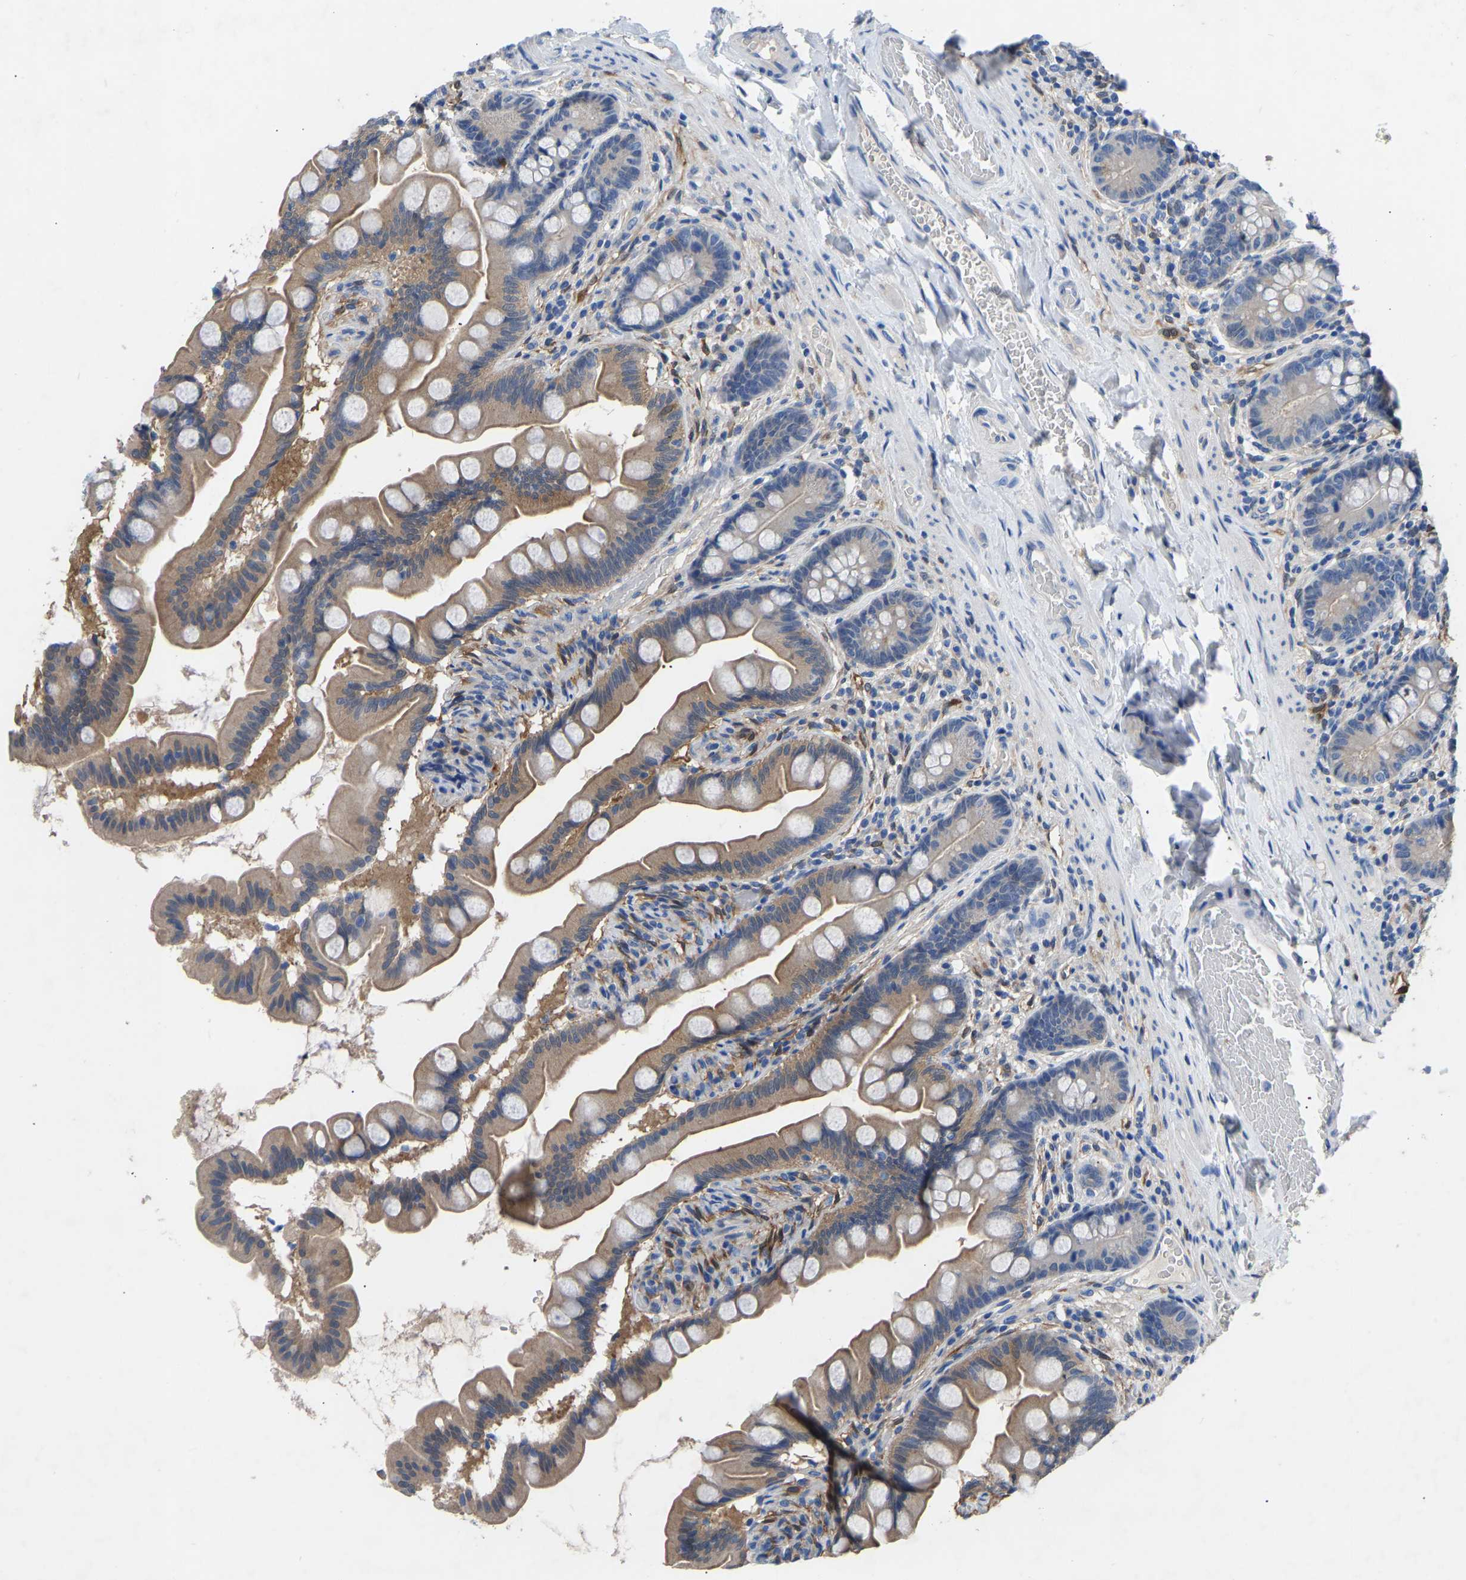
{"staining": {"intensity": "moderate", "quantity": "25%-75%", "location": "cytoplasmic/membranous"}, "tissue": "small intestine", "cell_type": "Glandular cells", "image_type": "normal", "snomed": [{"axis": "morphology", "description": "Normal tissue, NOS"}, {"axis": "topography", "description": "Small intestine"}], "caption": "A brown stain shows moderate cytoplasmic/membranous staining of a protein in glandular cells of benign human small intestine. (IHC, brightfield microscopy, high magnification).", "gene": "RBP1", "patient": {"sex": "female", "age": 56}}